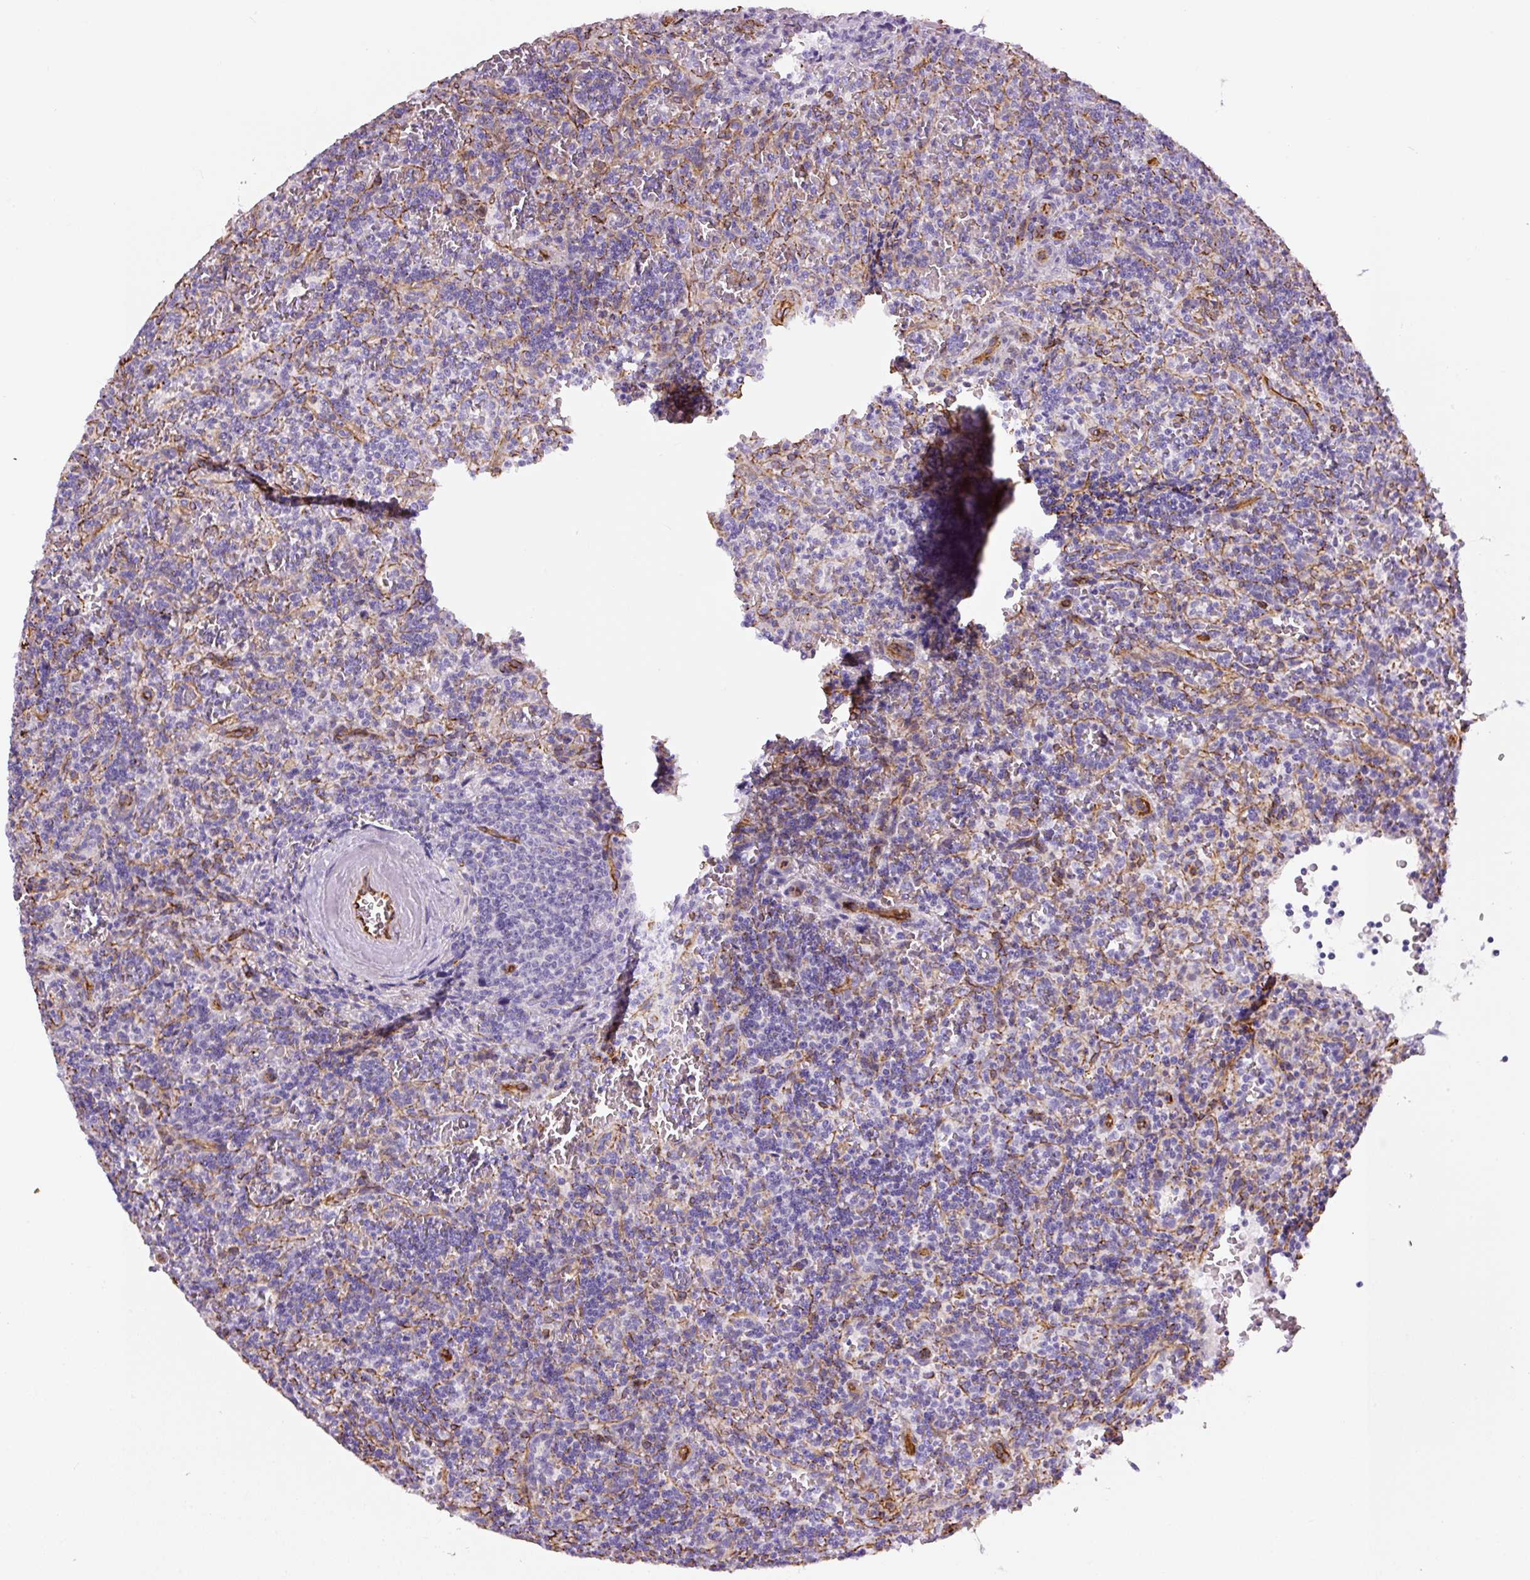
{"staining": {"intensity": "negative", "quantity": "none", "location": "none"}, "tissue": "lymphoma", "cell_type": "Tumor cells", "image_type": "cancer", "snomed": [{"axis": "morphology", "description": "Malignant lymphoma, non-Hodgkin's type, Low grade"}, {"axis": "topography", "description": "Spleen"}], "caption": "Immunohistochemistry (IHC) image of lymphoma stained for a protein (brown), which reveals no positivity in tumor cells. Nuclei are stained in blue.", "gene": "NES", "patient": {"sex": "male", "age": 73}}